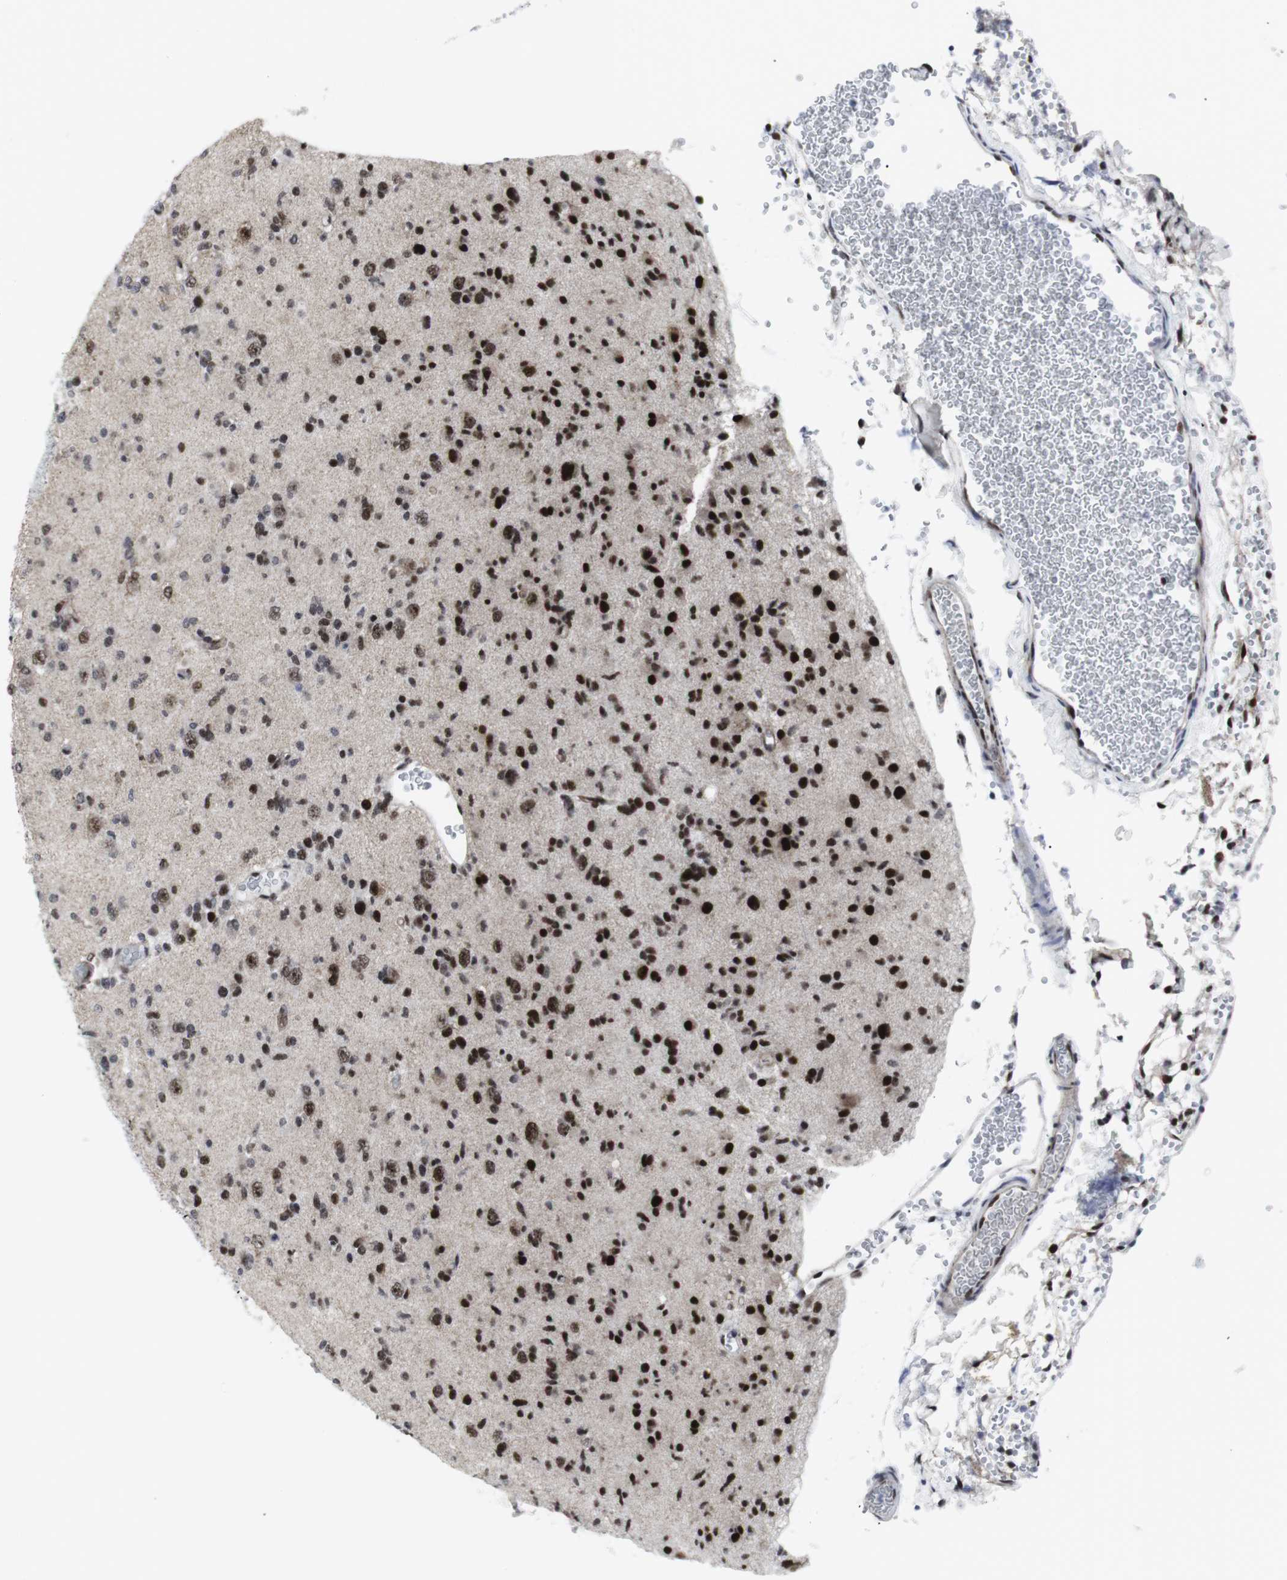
{"staining": {"intensity": "strong", "quantity": ">75%", "location": "nuclear"}, "tissue": "glioma", "cell_type": "Tumor cells", "image_type": "cancer", "snomed": [{"axis": "morphology", "description": "Glioma, malignant, Low grade"}, {"axis": "topography", "description": "Brain"}], "caption": "This image demonstrates immunohistochemistry (IHC) staining of human low-grade glioma (malignant), with high strong nuclear positivity in about >75% of tumor cells.", "gene": "MLH1", "patient": {"sex": "female", "age": 22}}